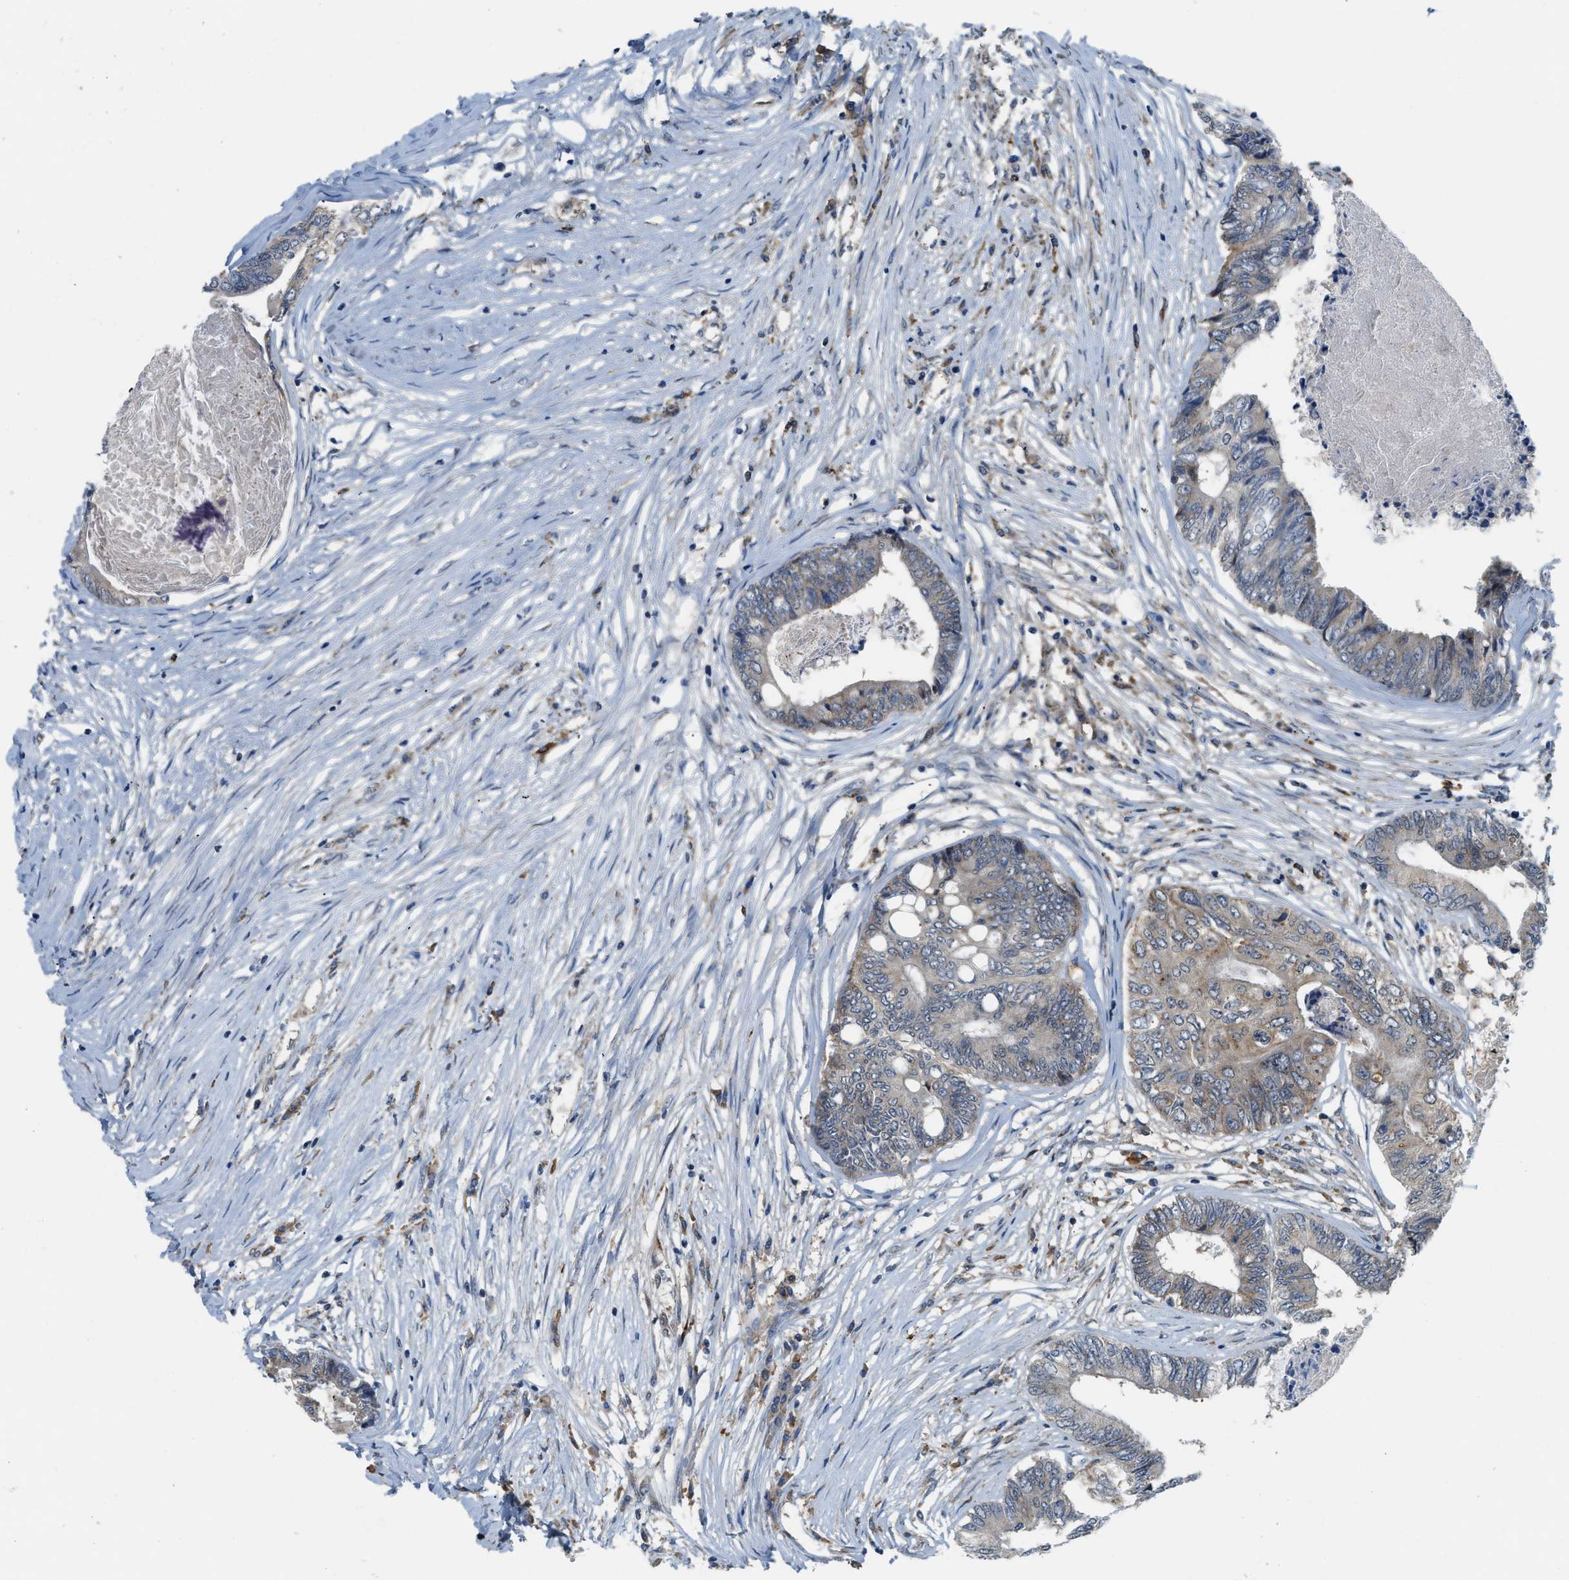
{"staining": {"intensity": "moderate", "quantity": "25%-75%", "location": "cytoplasmic/membranous"}, "tissue": "colorectal cancer", "cell_type": "Tumor cells", "image_type": "cancer", "snomed": [{"axis": "morphology", "description": "Adenocarcinoma, NOS"}, {"axis": "topography", "description": "Rectum"}], "caption": "Immunohistochemistry of colorectal cancer reveals medium levels of moderate cytoplasmic/membranous positivity in about 25%-75% of tumor cells.", "gene": "STARD3NL", "patient": {"sex": "male", "age": 63}}